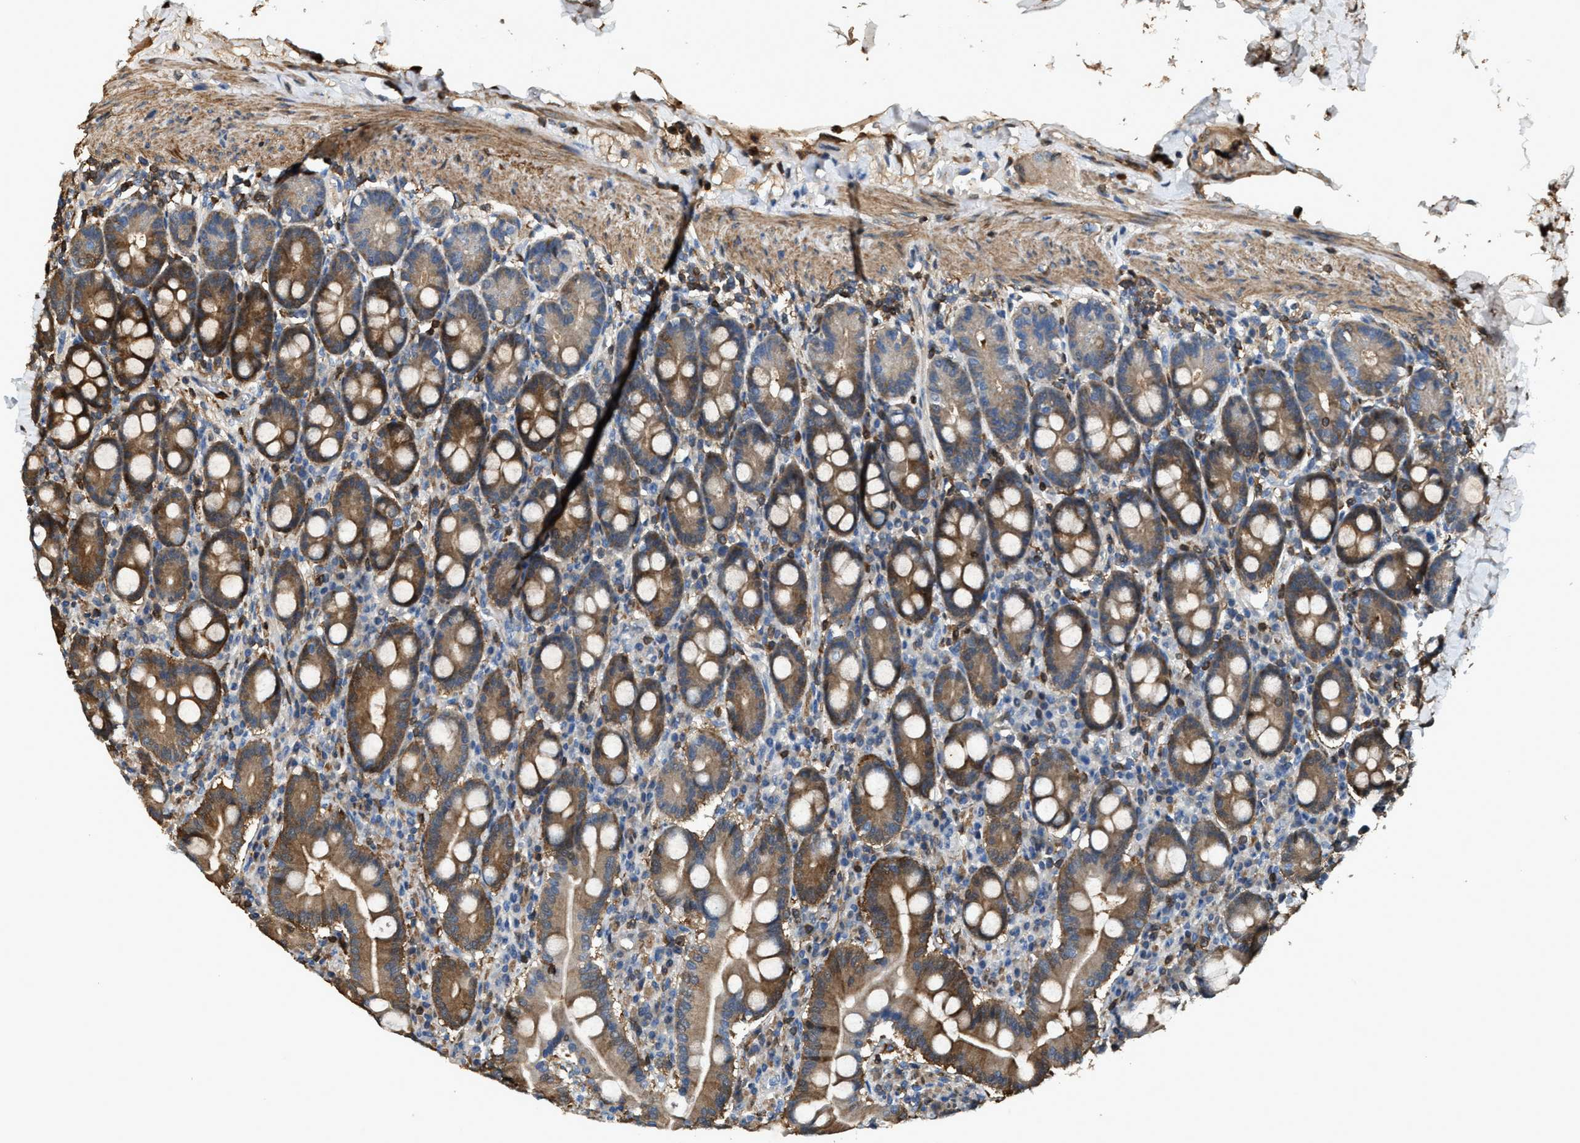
{"staining": {"intensity": "strong", "quantity": ">75%", "location": "cytoplasmic/membranous"}, "tissue": "duodenum", "cell_type": "Glandular cells", "image_type": "normal", "snomed": [{"axis": "morphology", "description": "Normal tissue, NOS"}, {"axis": "topography", "description": "Duodenum"}], "caption": "This photomicrograph displays benign duodenum stained with immunohistochemistry (IHC) to label a protein in brown. The cytoplasmic/membranous of glandular cells show strong positivity for the protein. Nuclei are counter-stained blue.", "gene": "SERPINB5", "patient": {"sex": "male", "age": 50}}